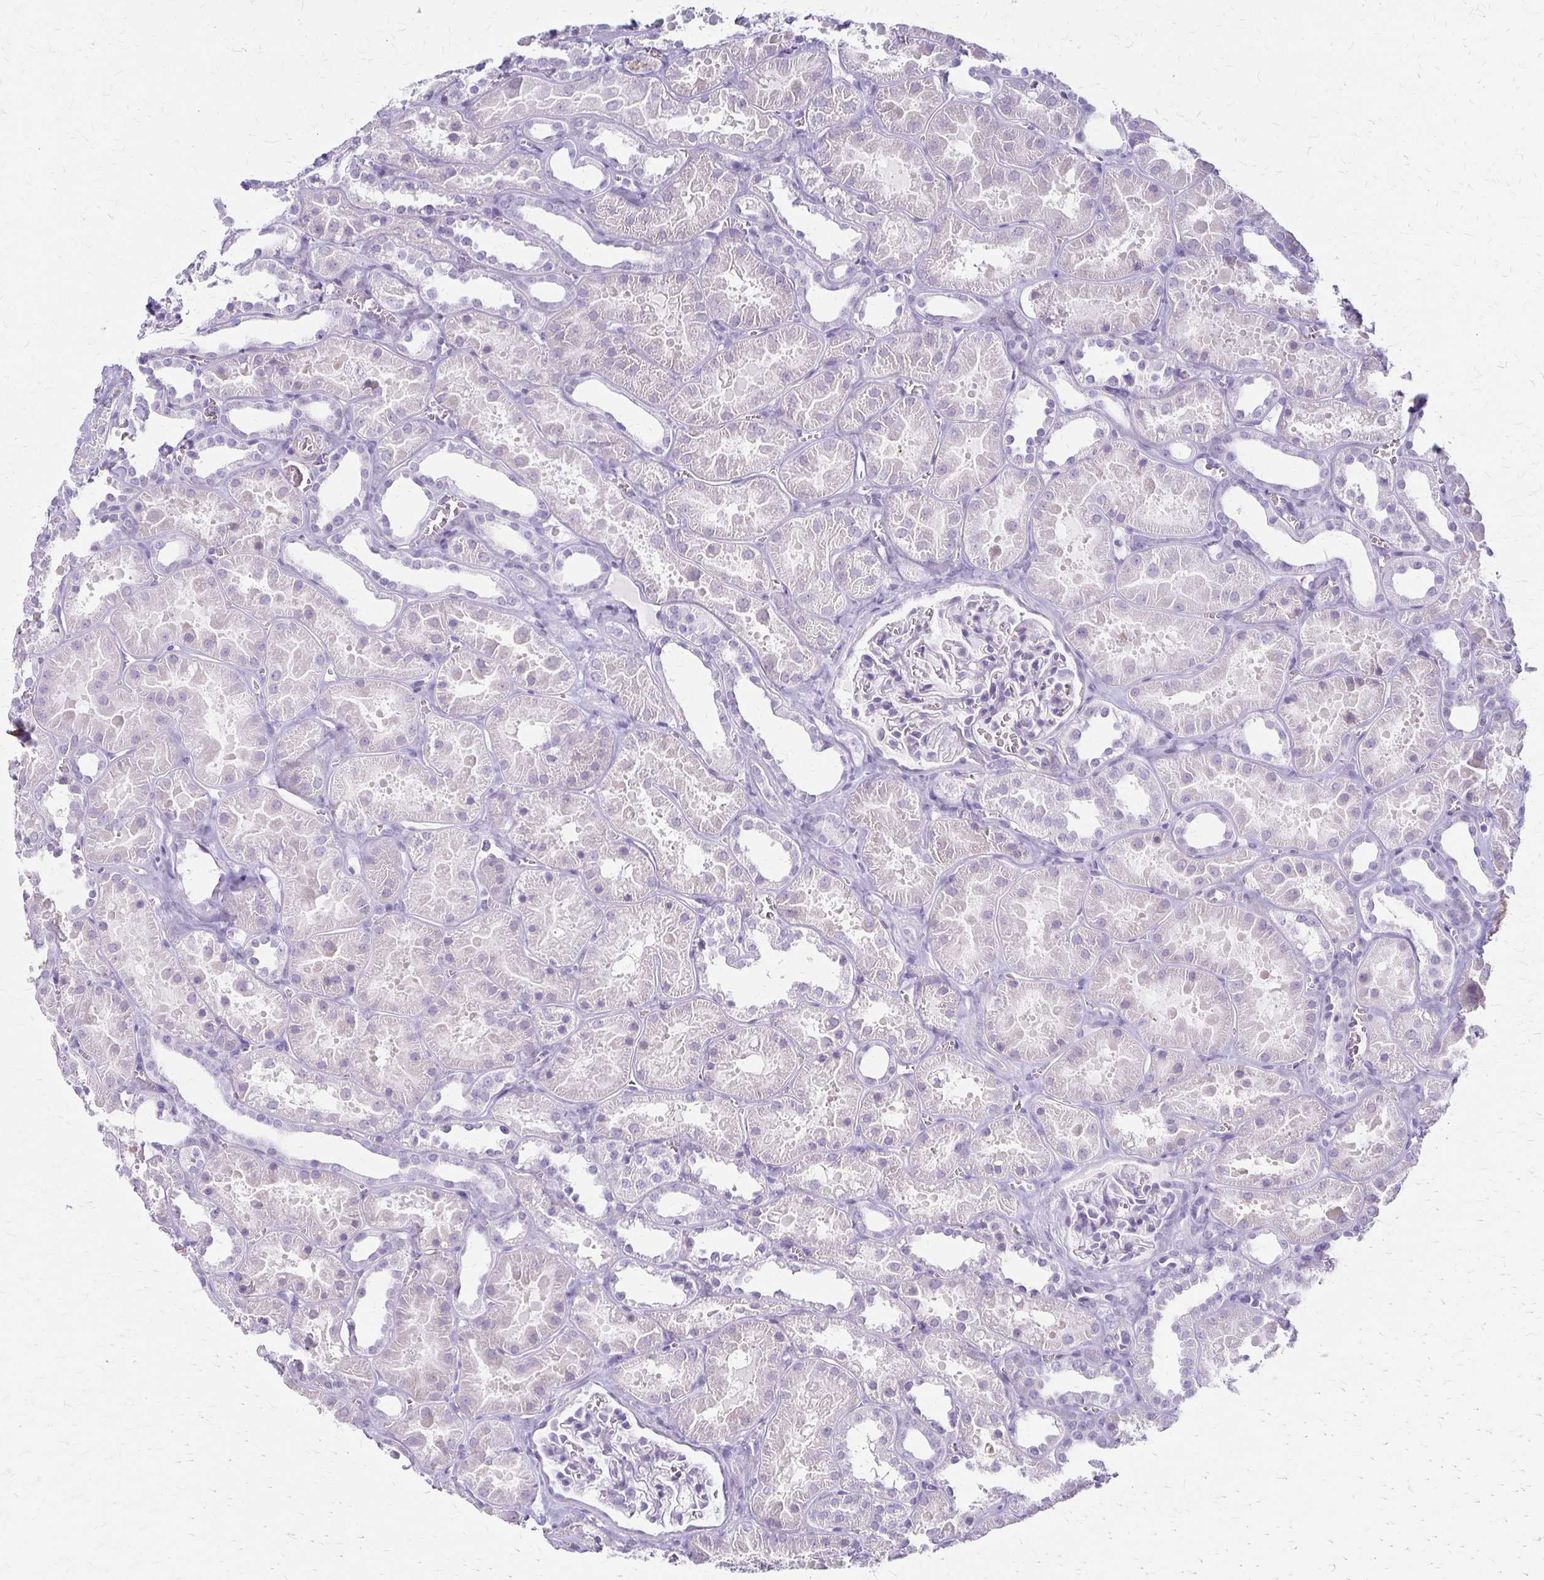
{"staining": {"intensity": "negative", "quantity": "none", "location": "none"}, "tissue": "kidney", "cell_type": "Cells in glomeruli", "image_type": "normal", "snomed": [{"axis": "morphology", "description": "Normal tissue, NOS"}, {"axis": "topography", "description": "Kidney"}], "caption": "High magnification brightfield microscopy of unremarkable kidney stained with DAB (3,3'-diaminobenzidine) (brown) and counterstained with hematoxylin (blue): cells in glomeruli show no significant staining.", "gene": "IVL", "patient": {"sex": "female", "age": 41}}